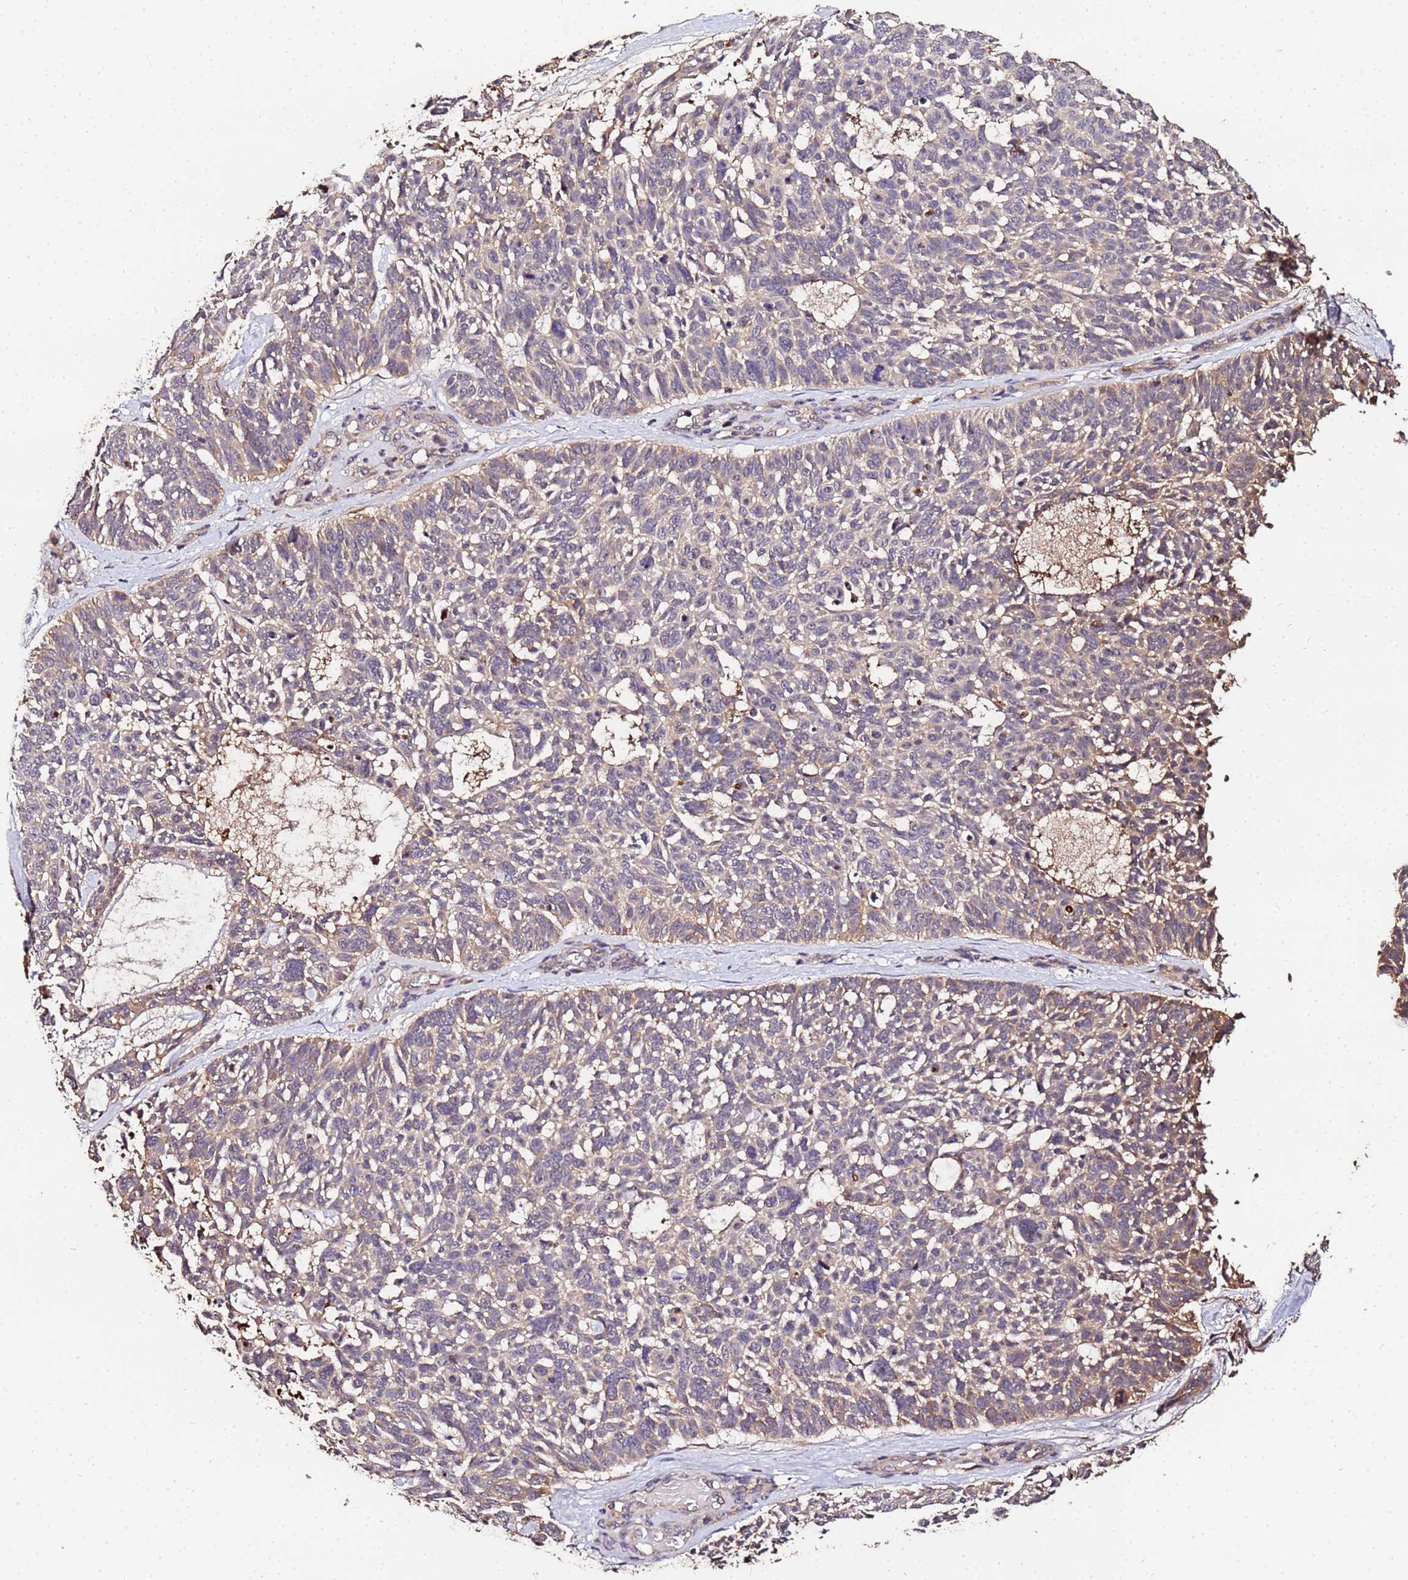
{"staining": {"intensity": "weak", "quantity": "25%-75%", "location": "cytoplasmic/membranous"}, "tissue": "skin cancer", "cell_type": "Tumor cells", "image_type": "cancer", "snomed": [{"axis": "morphology", "description": "Basal cell carcinoma"}, {"axis": "topography", "description": "Skin"}], "caption": "Human skin cancer stained for a protein (brown) displays weak cytoplasmic/membranous positive positivity in about 25%-75% of tumor cells.", "gene": "MTERF1", "patient": {"sex": "male", "age": 88}}